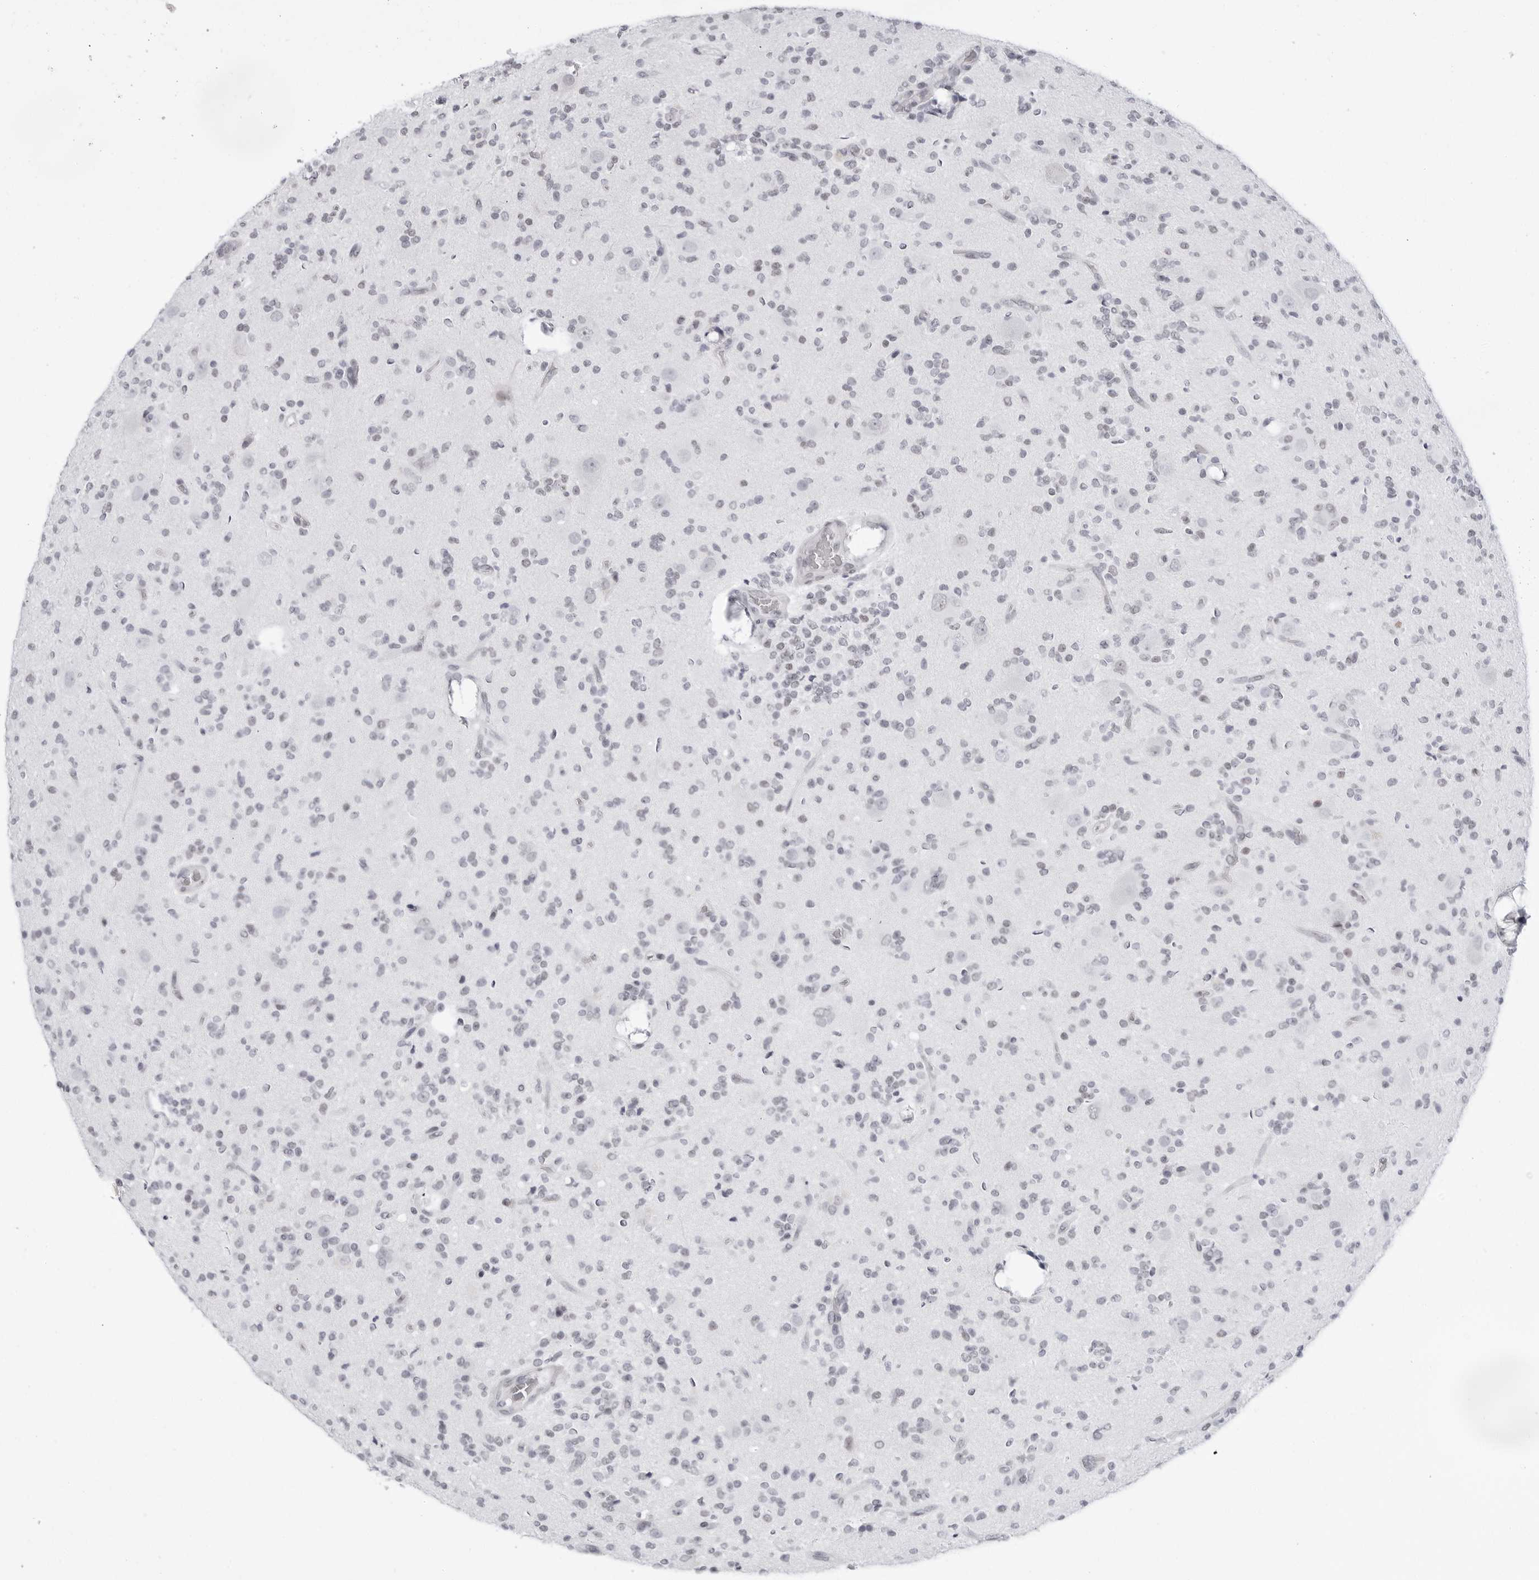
{"staining": {"intensity": "weak", "quantity": "25%-75%", "location": "nuclear"}, "tissue": "glioma", "cell_type": "Tumor cells", "image_type": "cancer", "snomed": [{"axis": "morphology", "description": "Glioma, malignant, High grade"}, {"axis": "topography", "description": "Brain"}], "caption": "A brown stain labels weak nuclear positivity of a protein in glioma tumor cells.", "gene": "VEZF1", "patient": {"sex": "male", "age": 34}}